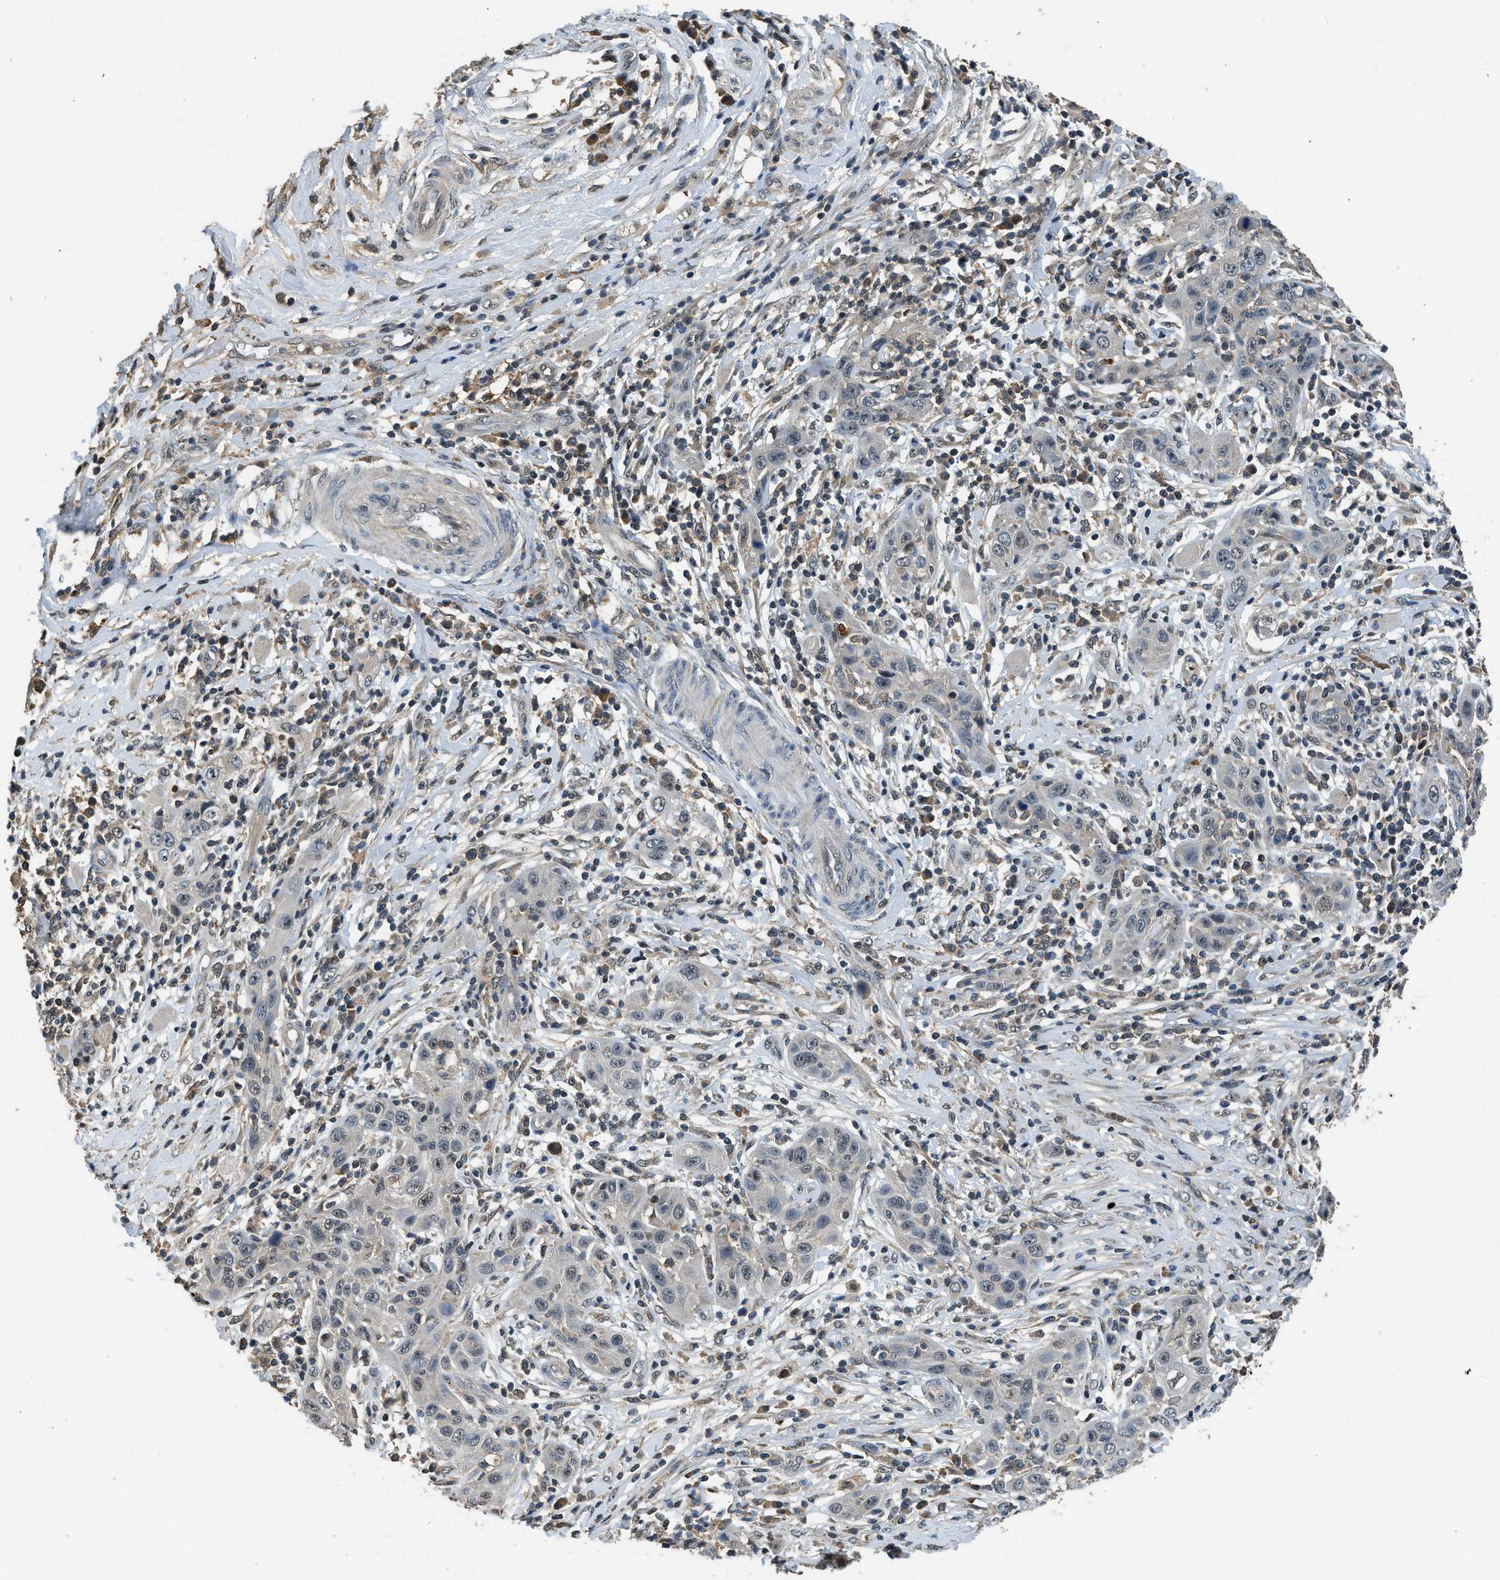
{"staining": {"intensity": "weak", "quantity": "25%-75%", "location": "nuclear"}, "tissue": "skin cancer", "cell_type": "Tumor cells", "image_type": "cancer", "snomed": [{"axis": "morphology", "description": "Squamous cell carcinoma, NOS"}, {"axis": "topography", "description": "Skin"}], "caption": "This is an image of immunohistochemistry staining of skin squamous cell carcinoma, which shows weak positivity in the nuclear of tumor cells.", "gene": "SLC15A4", "patient": {"sex": "female", "age": 88}}